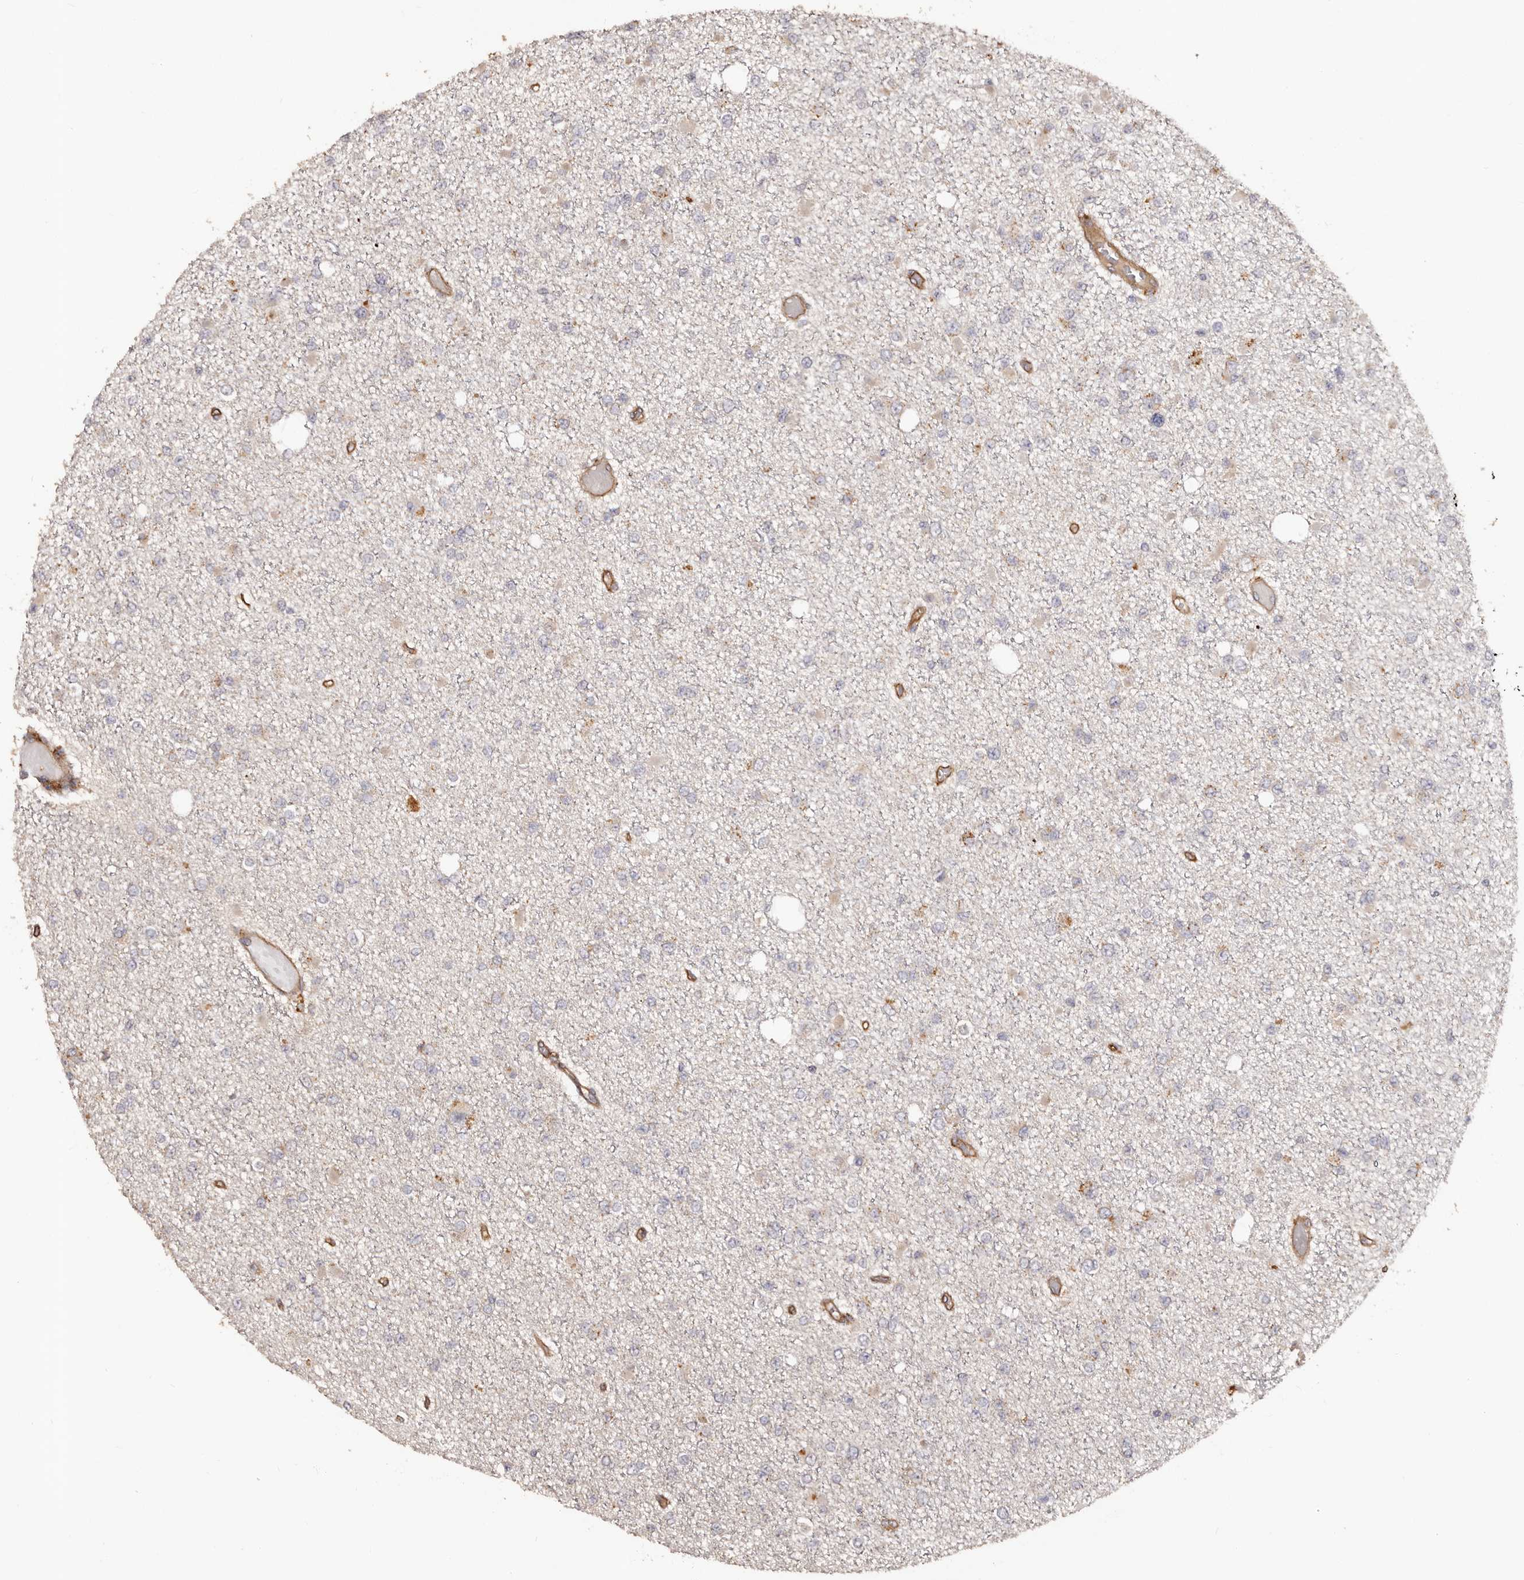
{"staining": {"intensity": "negative", "quantity": "none", "location": "none"}, "tissue": "glioma", "cell_type": "Tumor cells", "image_type": "cancer", "snomed": [{"axis": "morphology", "description": "Glioma, malignant, Low grade"}, {"axis": "topography", "description": "Brain"}], "caption": "Tumor cells show no significant expression in low-grade glioma (malignant).", "gene": "GTPBP1", "patient": {"sex": "female", "age": 22}}